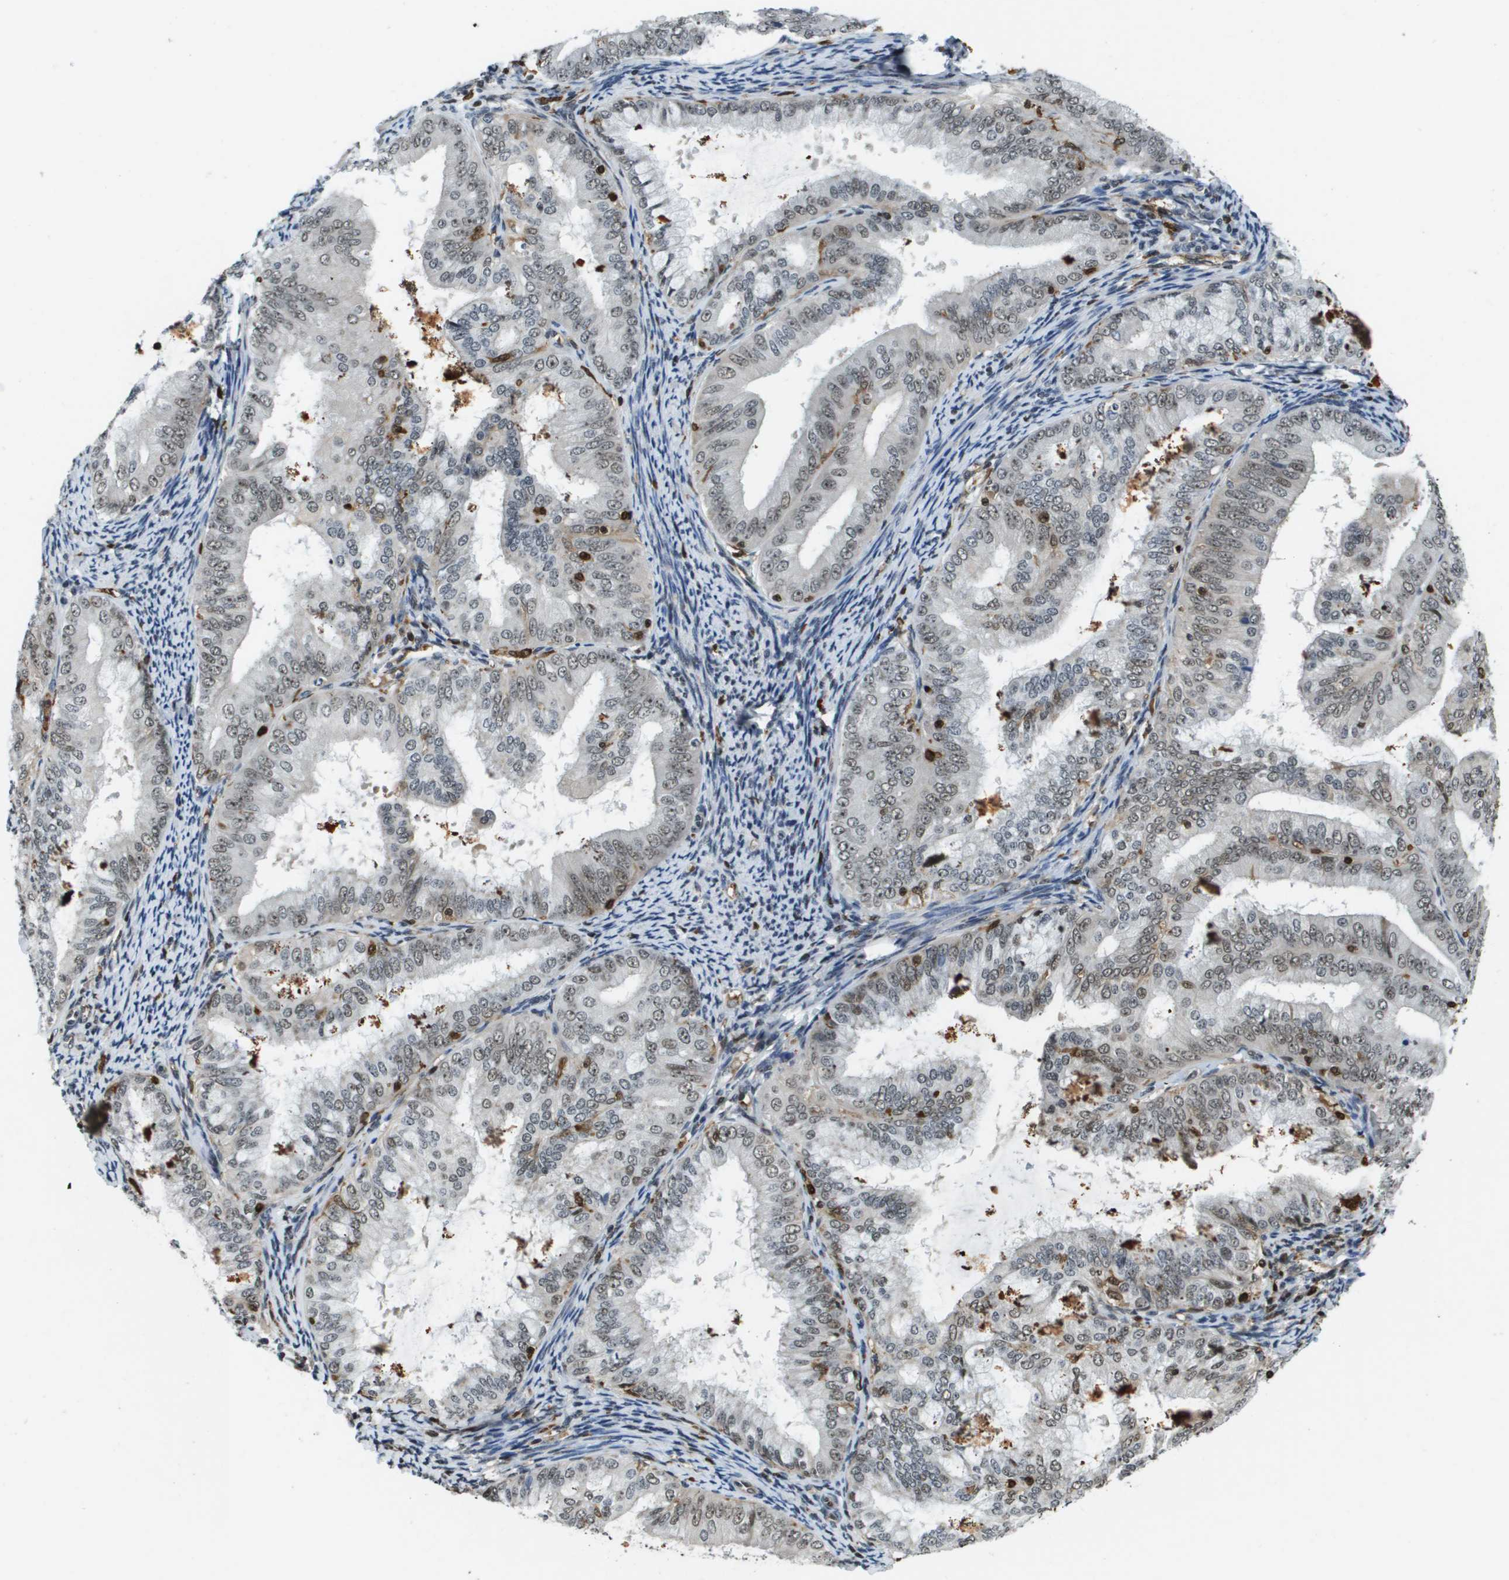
{"staining": {"intensity": "weak", "quantity": ">75%", "location": "nuclear"}, "tissue": "endometrial cancer", "cell_type": "Tumor cells", "image_type": "cancer", "snomed": [{"axis": "morphology", "description": "Adenocarcinoma, NOS"}, {"axis": "topography", "description": "Endometrium"}], "caption": "Endometrial cancer stained for a protein displays weak nuclear positivity in tumor cells. The protein of interest is shown in brown color, while the nuclei are stained blue.", "gene": "EP400", "patient": {"sex": "female", "age": 63}}